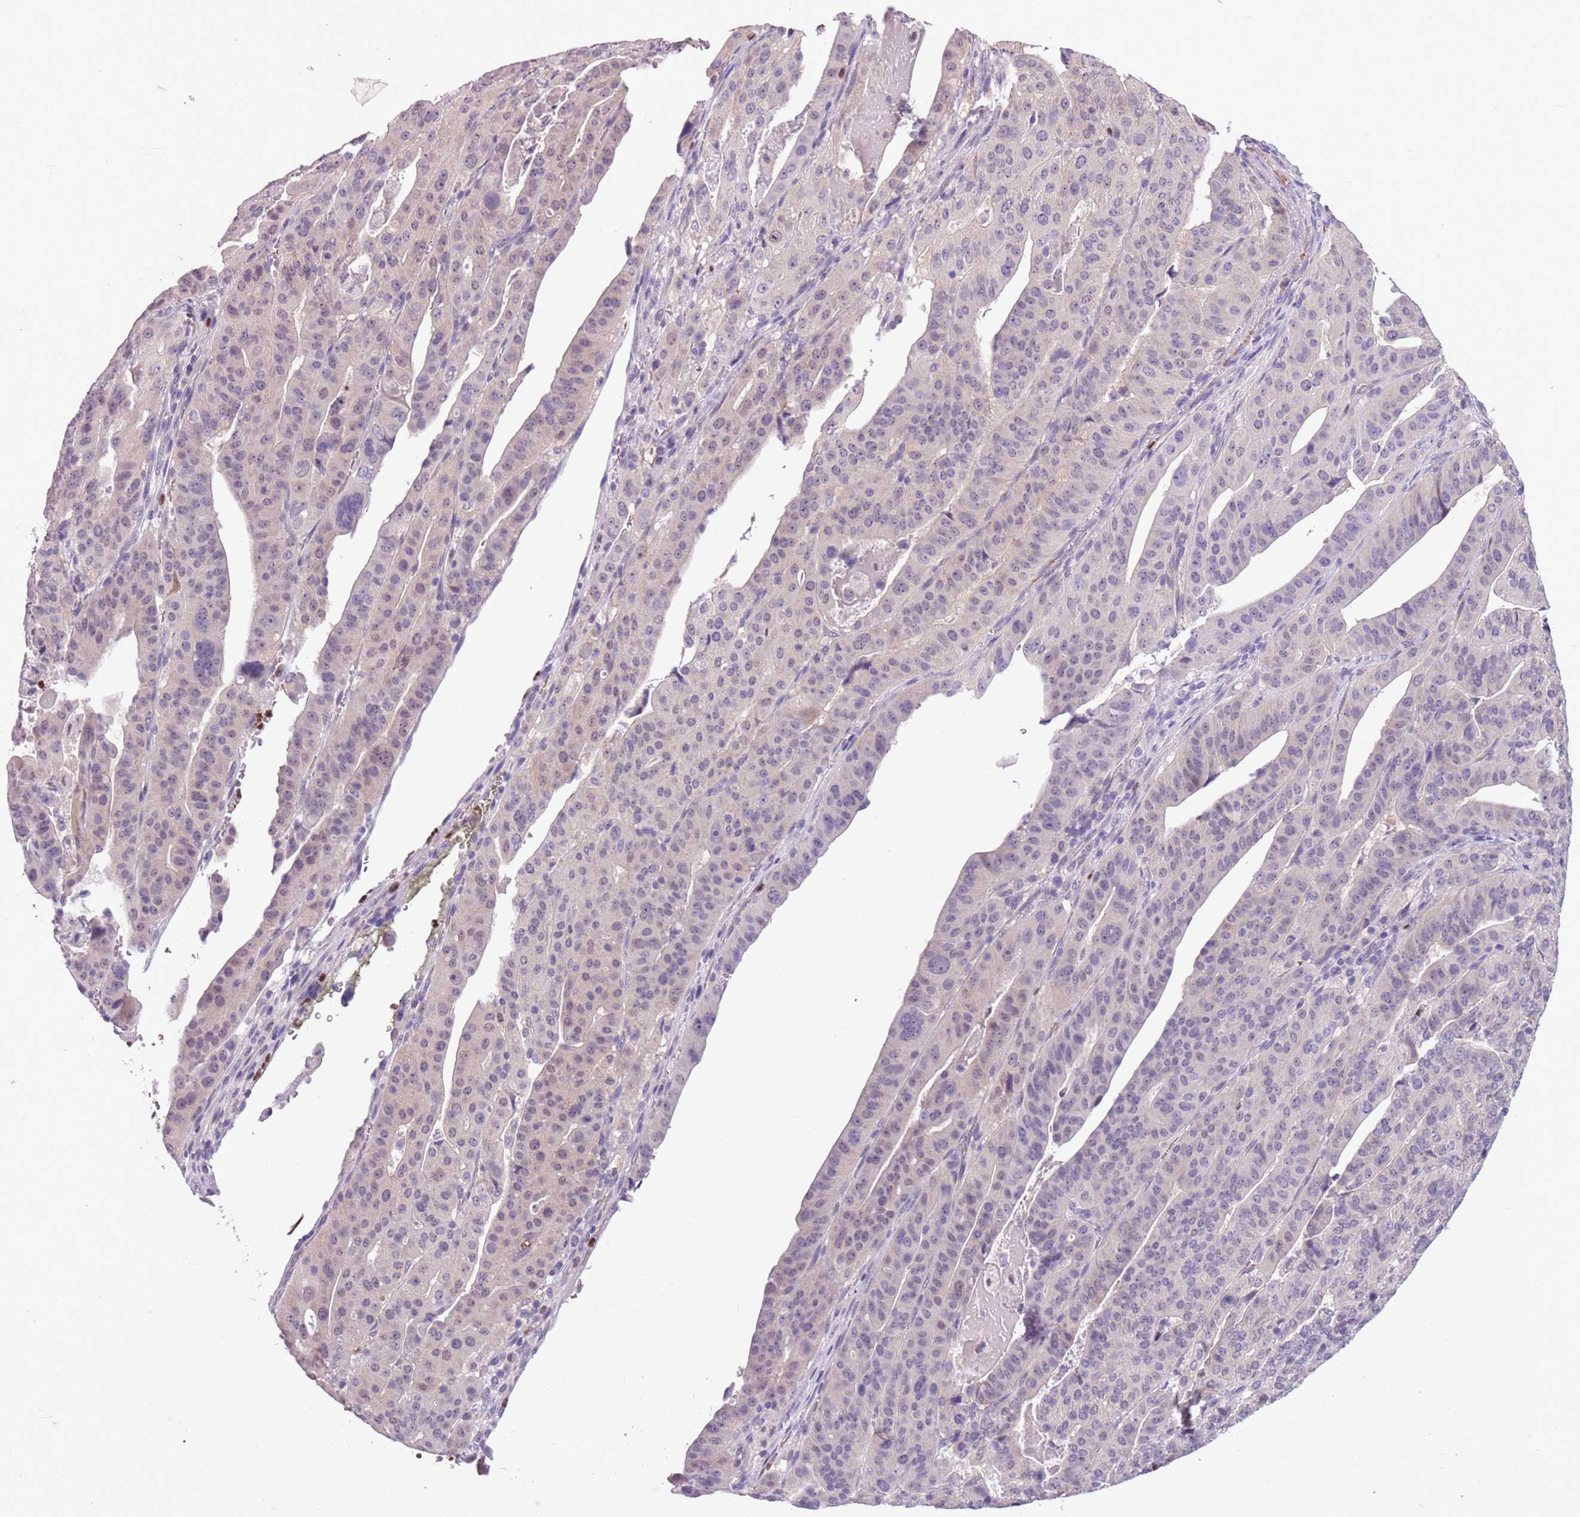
{"staining": {"intensity": "negative", "quantity": "none", "location": "none"}, "tissue": "stomach cancer", "cell_type": "Tumor cells", "image_type": "cancer", "snomed": [{"axis": "morphology", "description": "Adenocarcinoma, NOS"}, {"axis": "topography", "description": "Stomach"}], "caption": "Immunohistochemistry (IHC) photomicrograph of human stomach cancer stained for a protein (brown), which exhibits no positivity in tumor cells.", "gene": "ADCY7", "patient": {"sex": "male", "age": 48}}